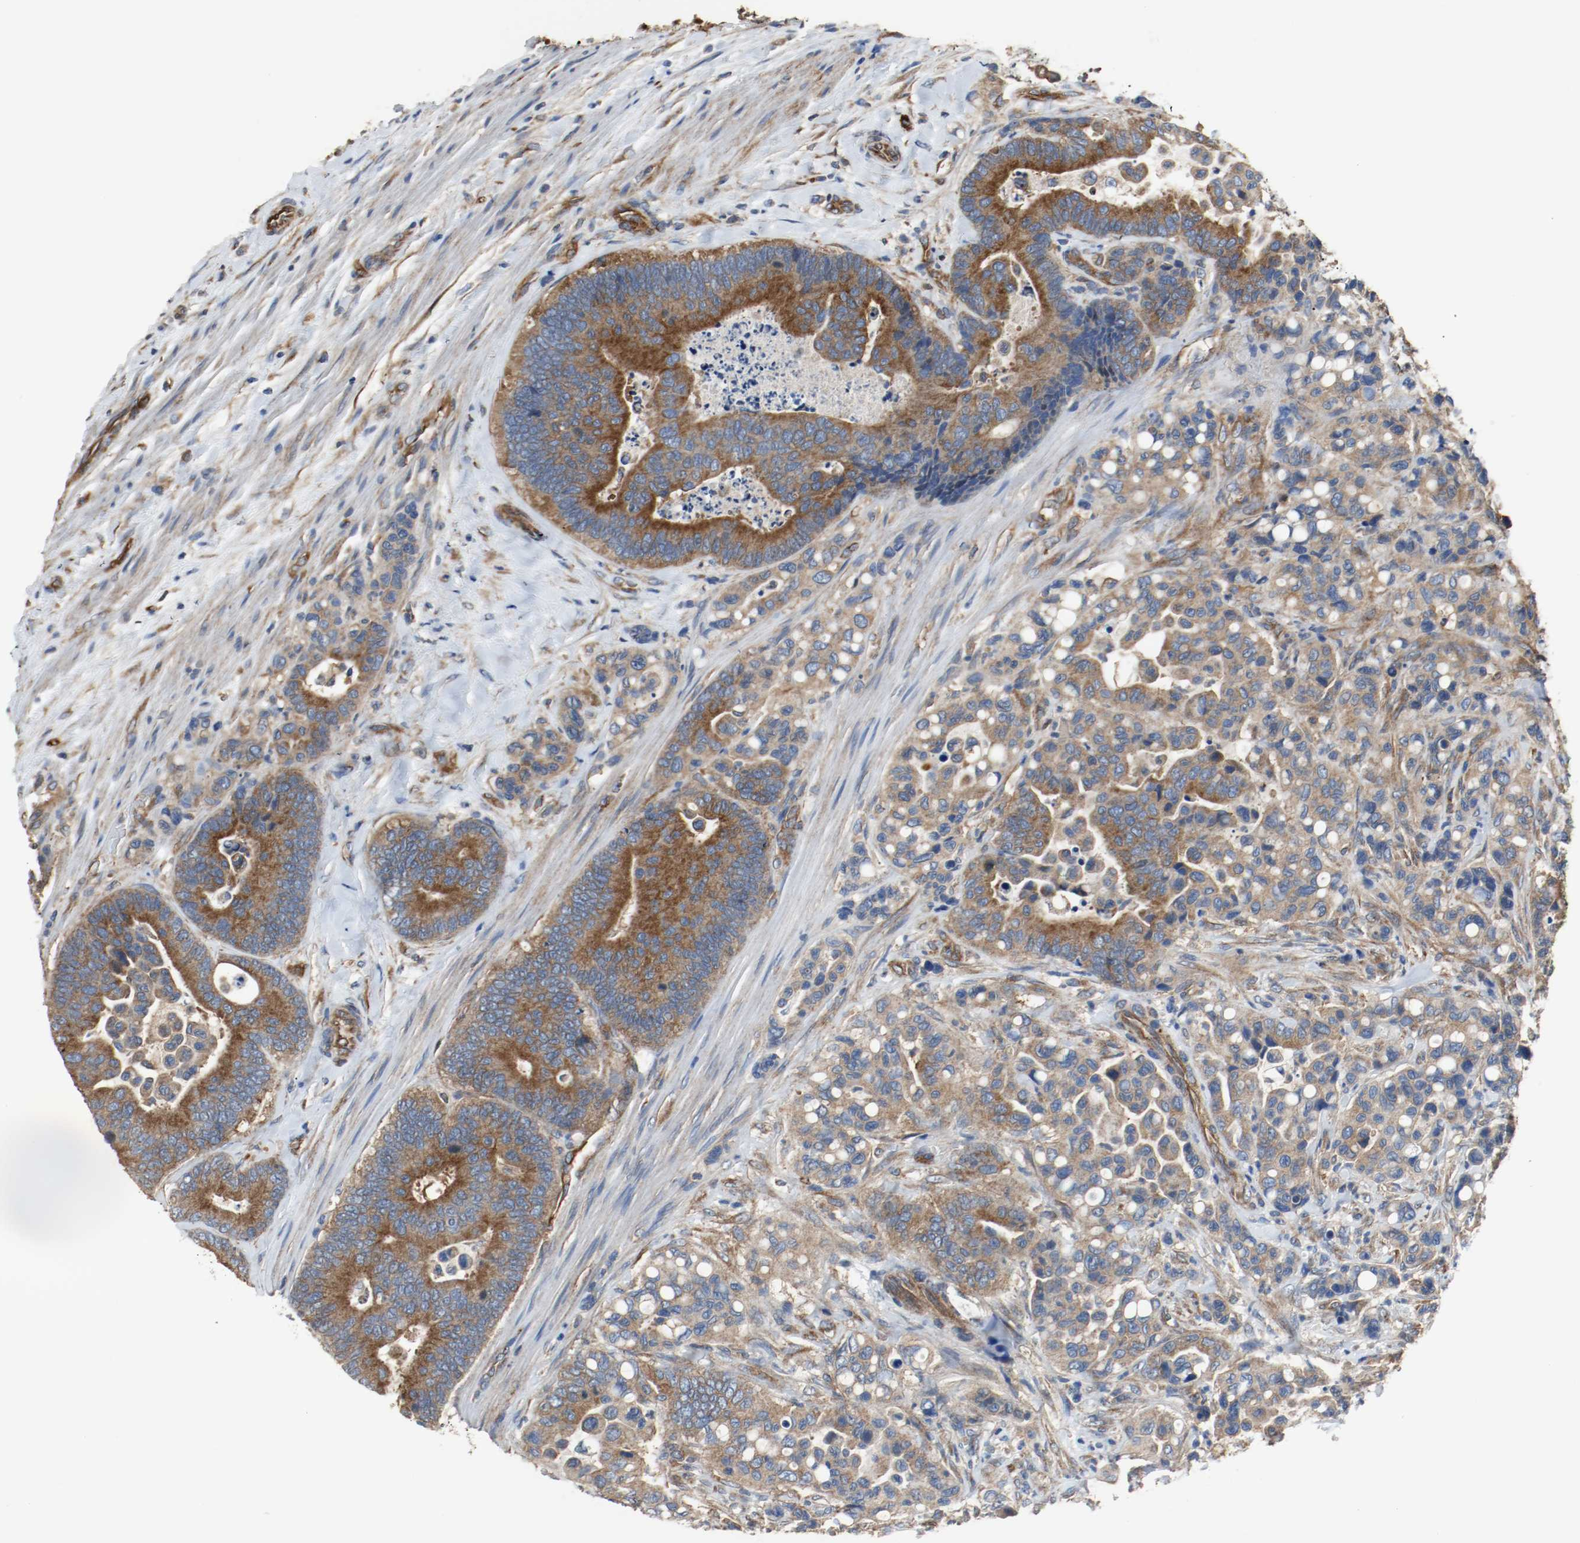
{"staining": {"intensity": "moderate", "quantity": ">75%", "location": "cytoplasmic/membranous"}, "tissue": "colorectal cancer", "cell_type": "Tumor cells", "image_type": "cancer", "snomed": [{"axis": "morphology", "description": "Normal tissue, NOS"}, {"axis": "morphology", "description": "Adenocarcinoma, NOS"}, {"axis": "topography", "description": "Colon"}], "caption": "Human adenocarcinoma (colorectal) stained for a protein (brown) exhibits moderate cytoplasmic/membranous positive expression in approximately >75% of tumor cells.", "gene": "TUBA3D", "patient": {"sex": "male", "age": 82}}